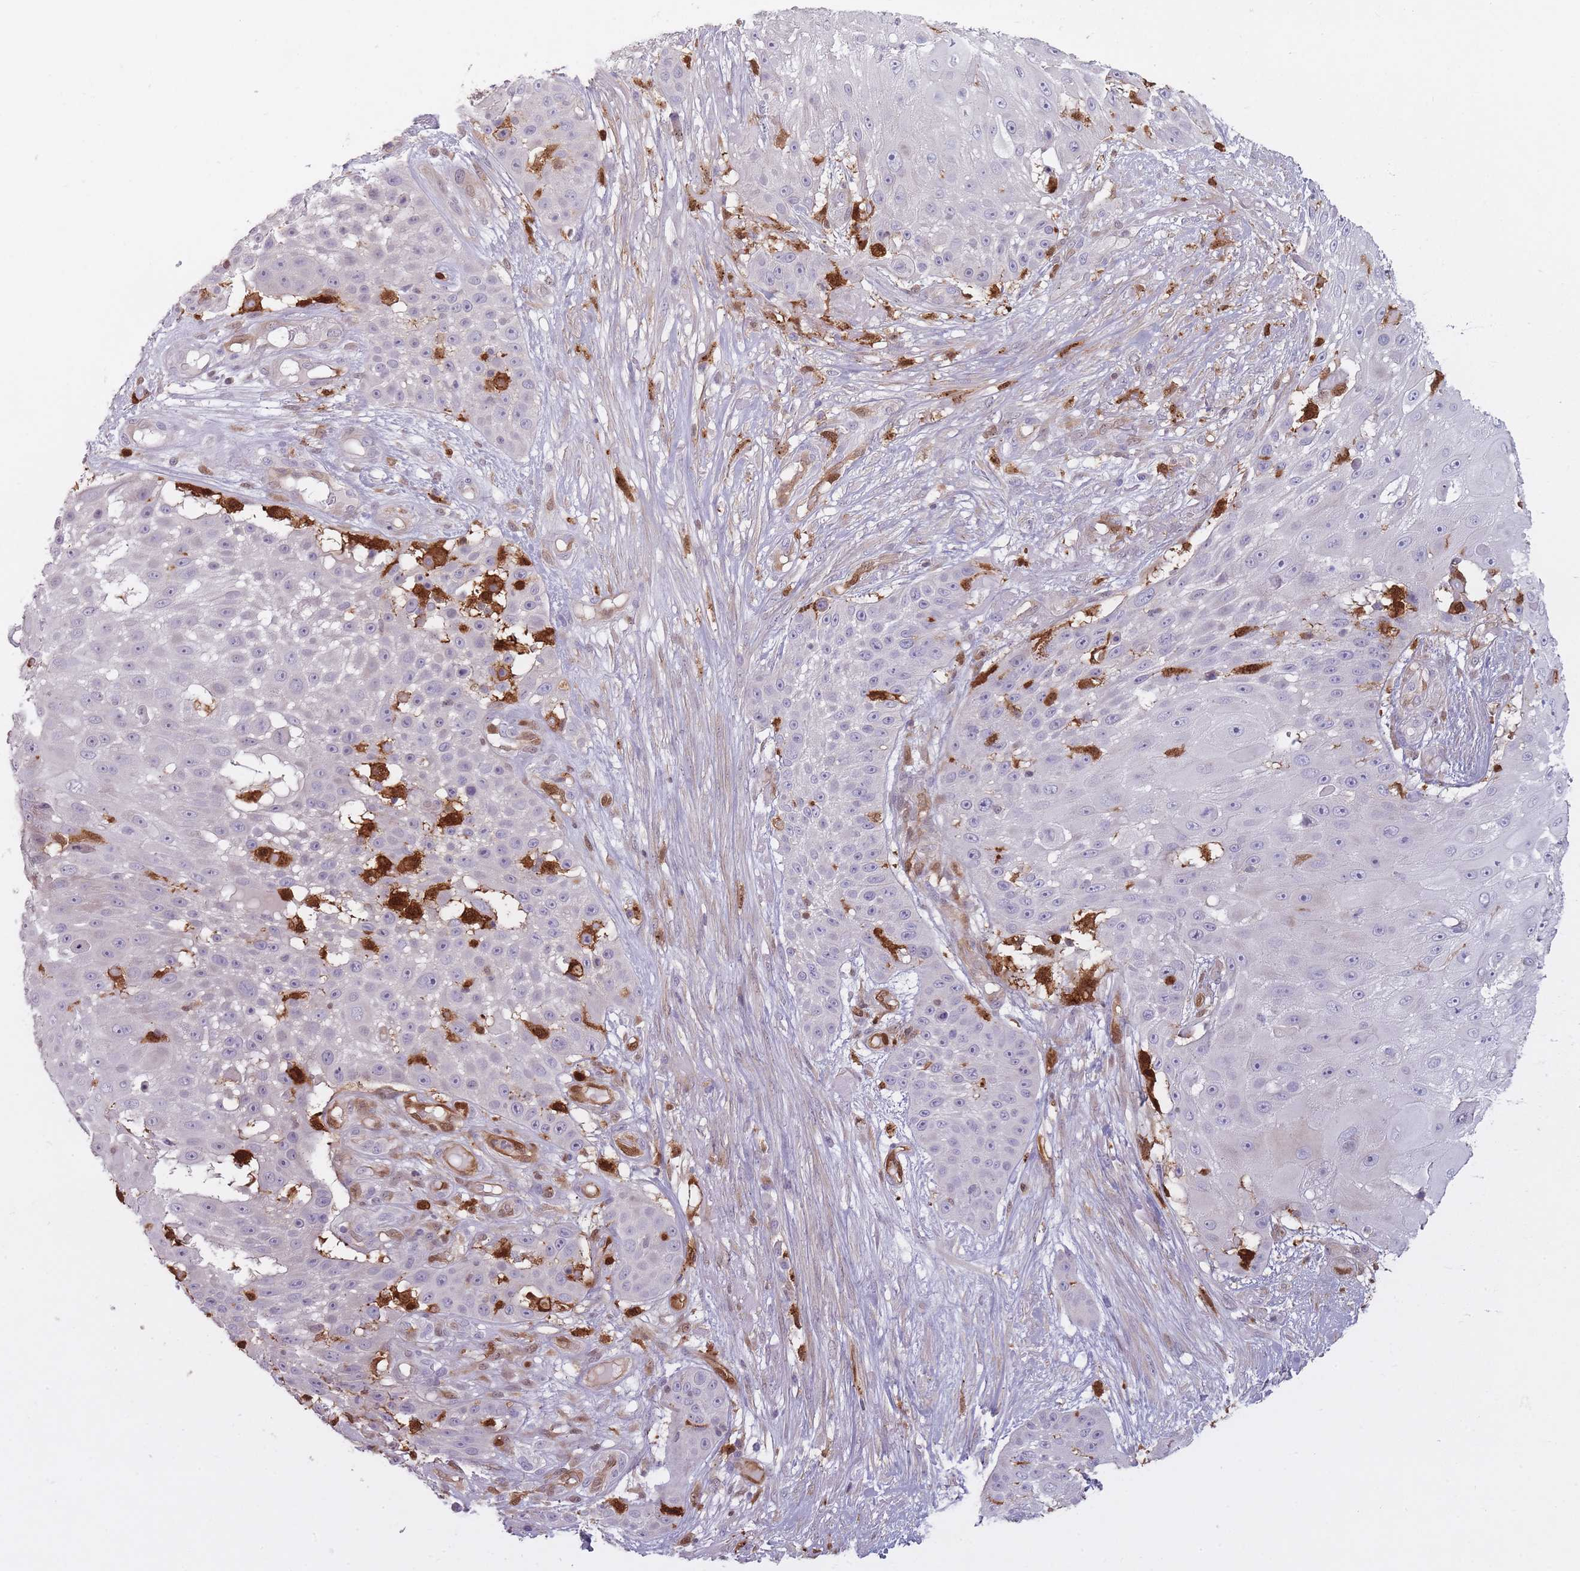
{"staining": {"intensity": "negative", "quantity": "none", "location": "none"}, "tissue": "skin cancer", "cell_type": "Tumor cells", "image_type": "cancer", "snomed": [{"axis": "morphology", "description": "Squamous cell carcinoma, NOS"}, {"axis": "topography", "description": "Skin"}], "caption": "High power microscopy micrograph of an immunohistochemistry (IHC) image of skin cancer, revealing no significant expression in tumor cells.", "gene": "LGALS9", "patient": {"sex": "female", "age": 86}}